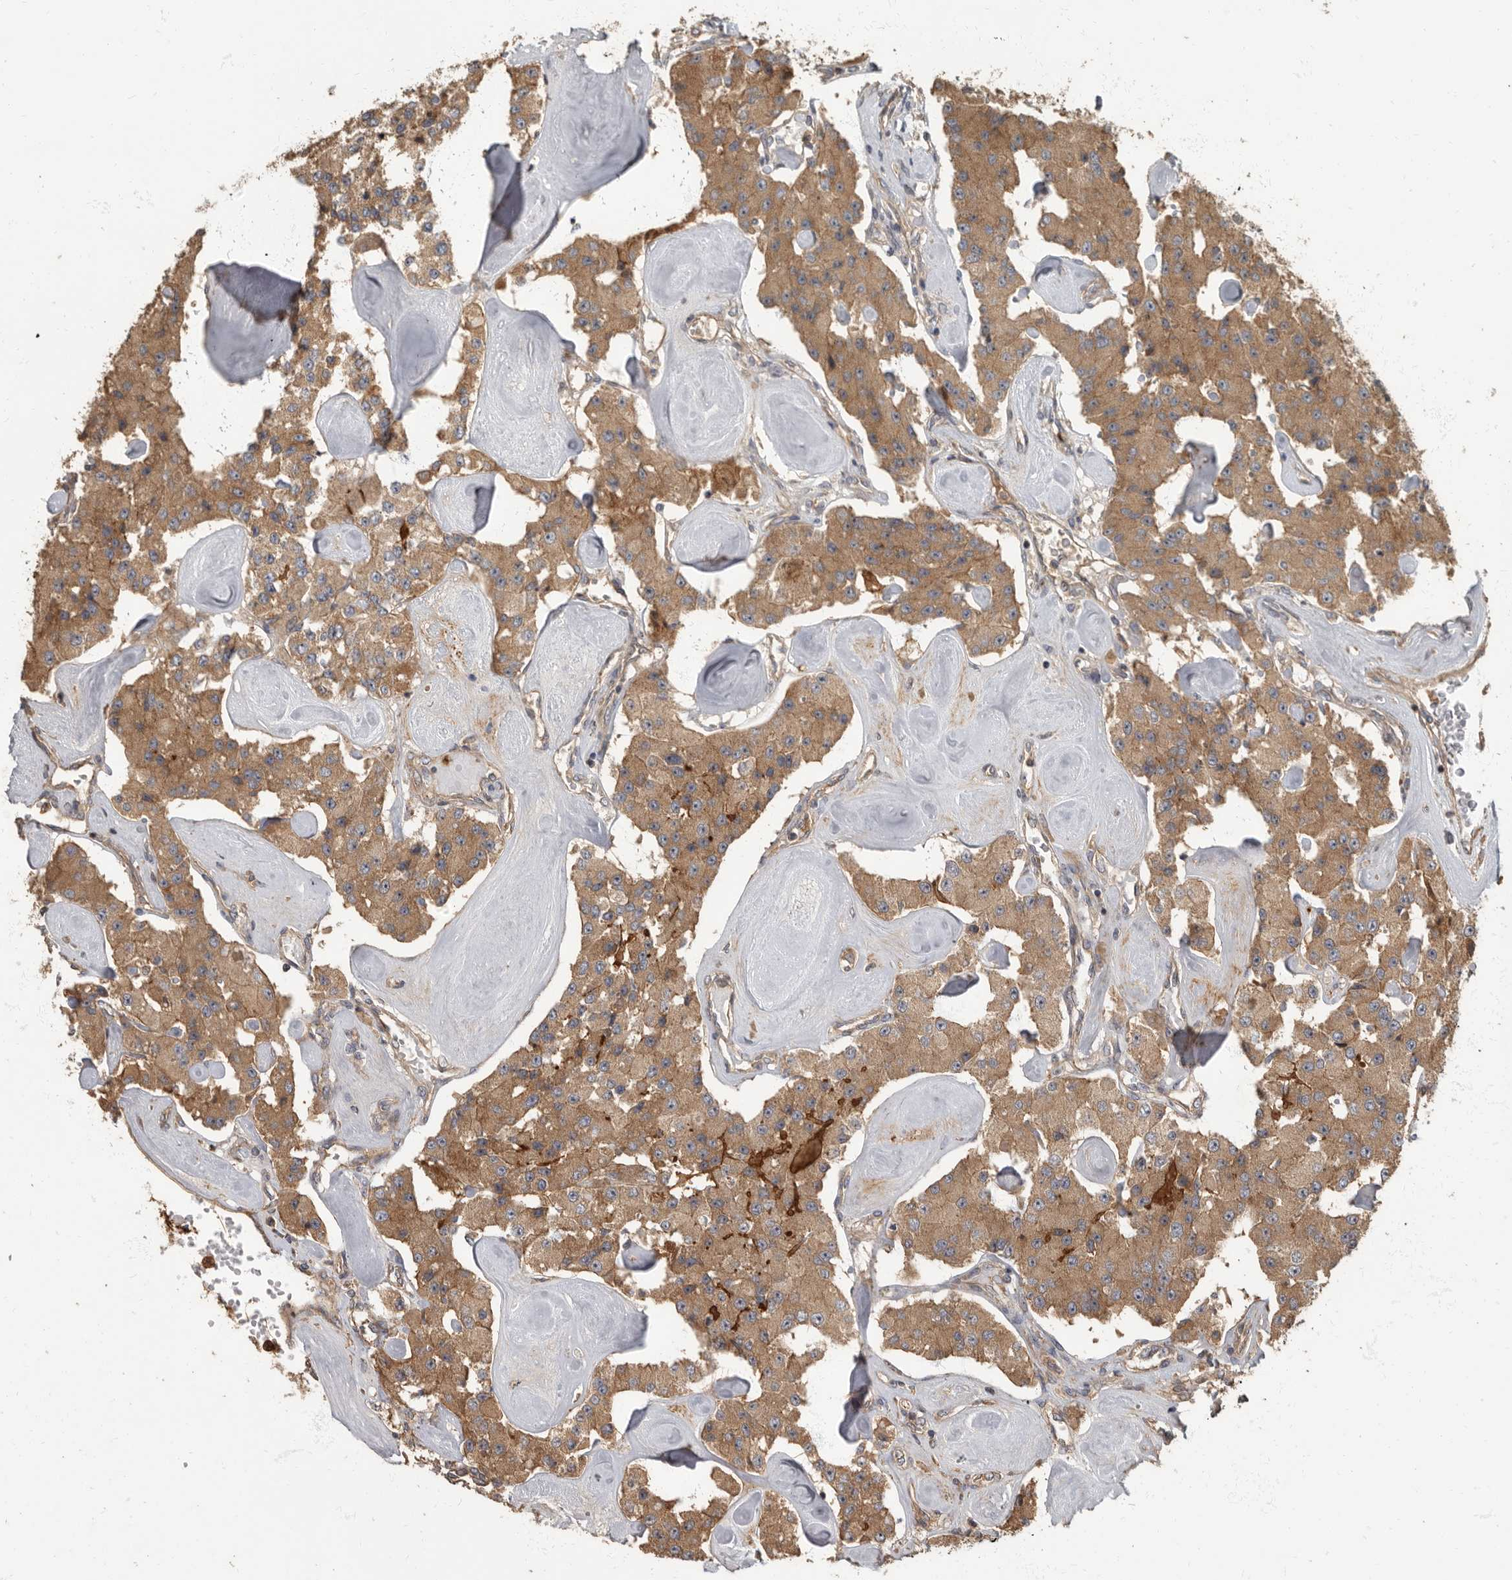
{"staining": {"intensity": "moderate", "quantity": ">75%", "location": "cytoplasmic/membranous"}, "tissue": "carcinoid", "cell_type": "Tumor cells", "image_type": "cancer", "snomed": [{"axis": "morphology", "description": "Carcinoid, malignant, NOS"}, {"axis": "topography", "description": "Pancreas"}], "caption": "Protein staining by IHC exhibits moderate cytoplasmic/membranous expression in about >75% of tumor cells in carcinoid. The protein is shown in brown color, while the nuclei are stained blue.", "gene": "DAAM1", "patient": {"sex": "male", "age": 41}}